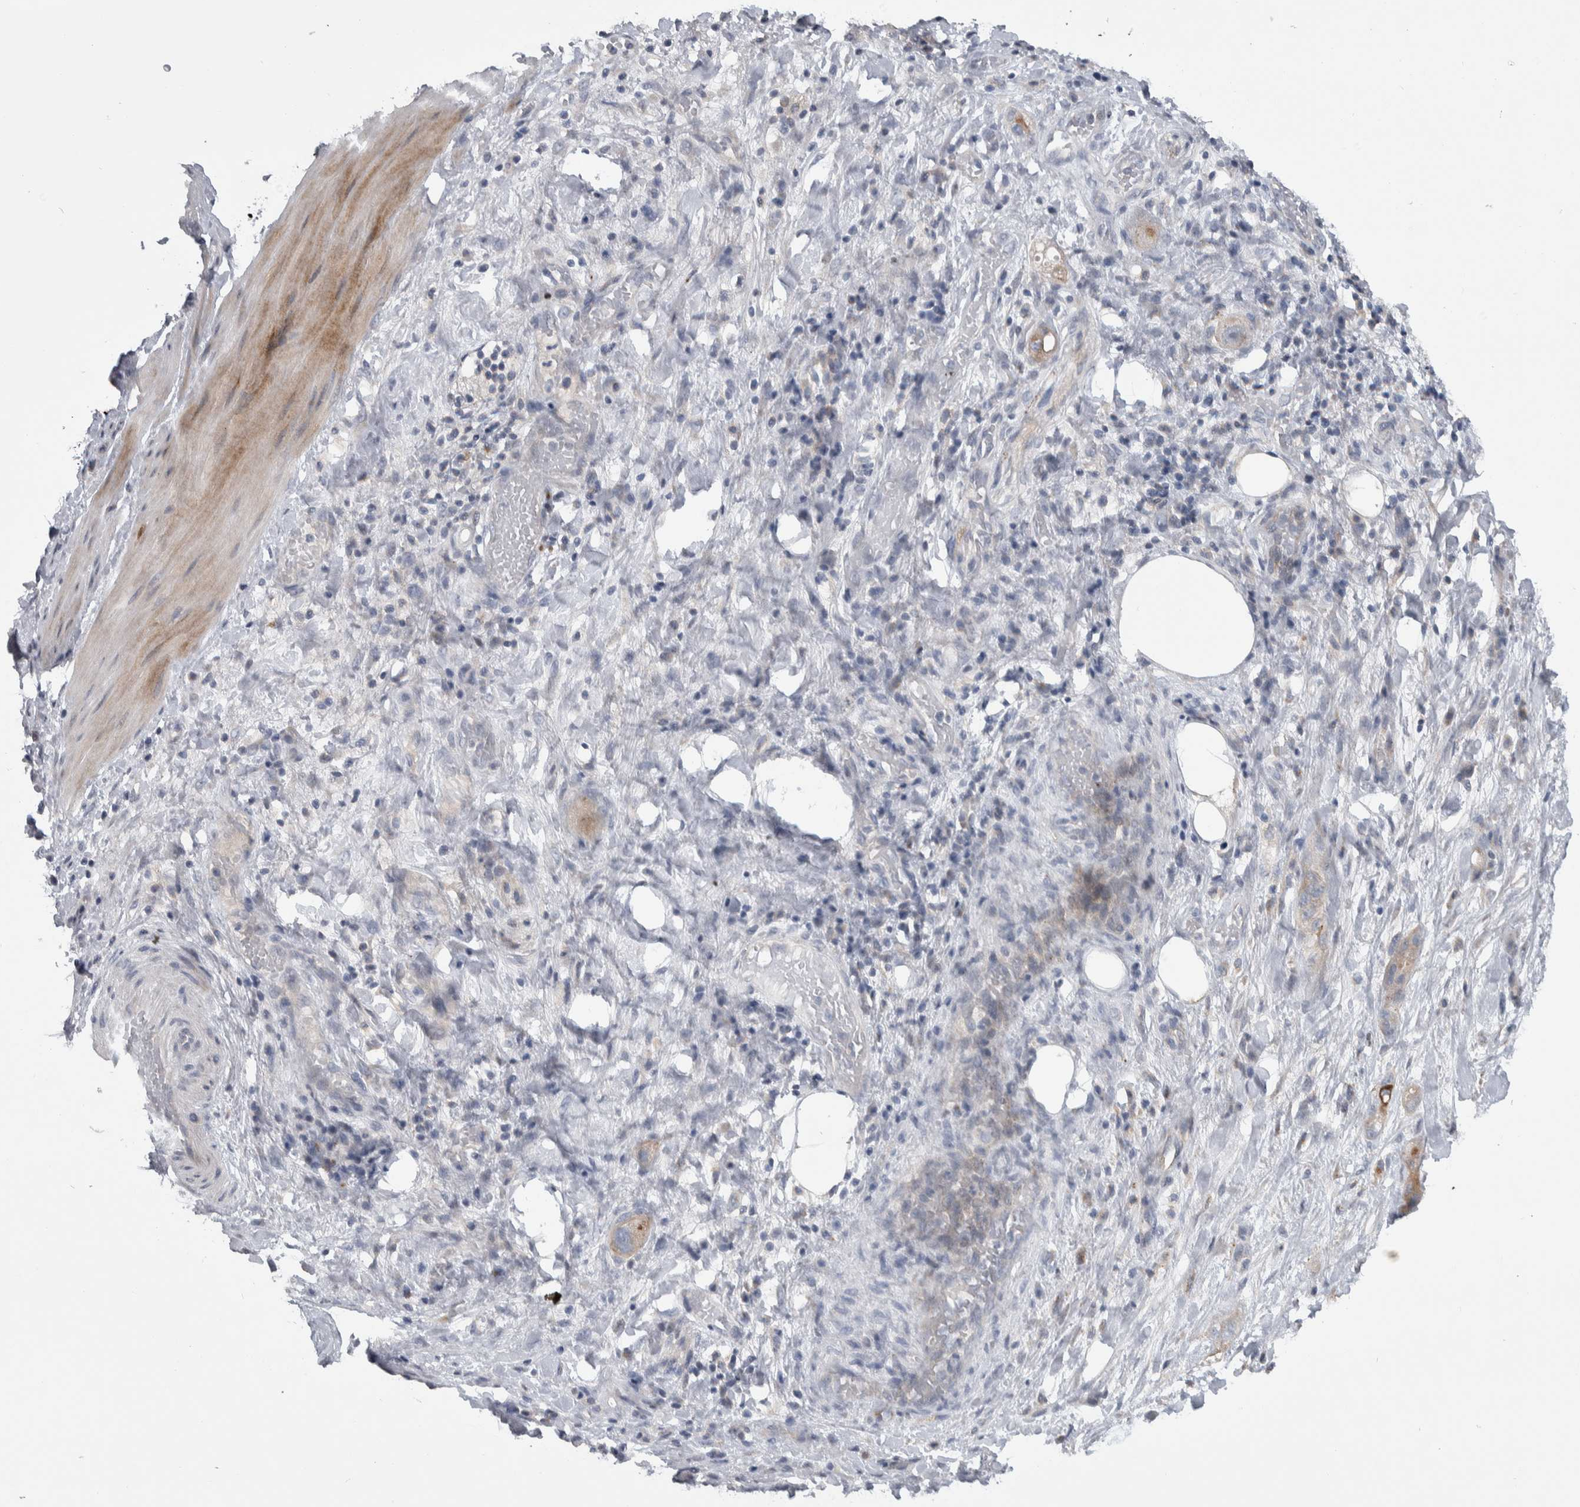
{"staining": {"intensity": "weak", "quantity": "<25%", "location": "cytoplasmic/membranous"}, "tissue": "stomach cancer", "cell_type": "Tumor cells", "image_type": "cancer", "snomed": [{"axis": "morphology", "description": "Adenocarcinoma, NOS"}, {"axis": "topography", "description": "Stomach"}, {"axis": "topography", "description": "Stomach, lower"}], "caption": "This is an IHC photomicrograph of human stomach cancer (adenocarcinoma). There is no staining in tumor cells.", "gene": "FAM83G", "patient": {"sex": "female", "age": 48}}